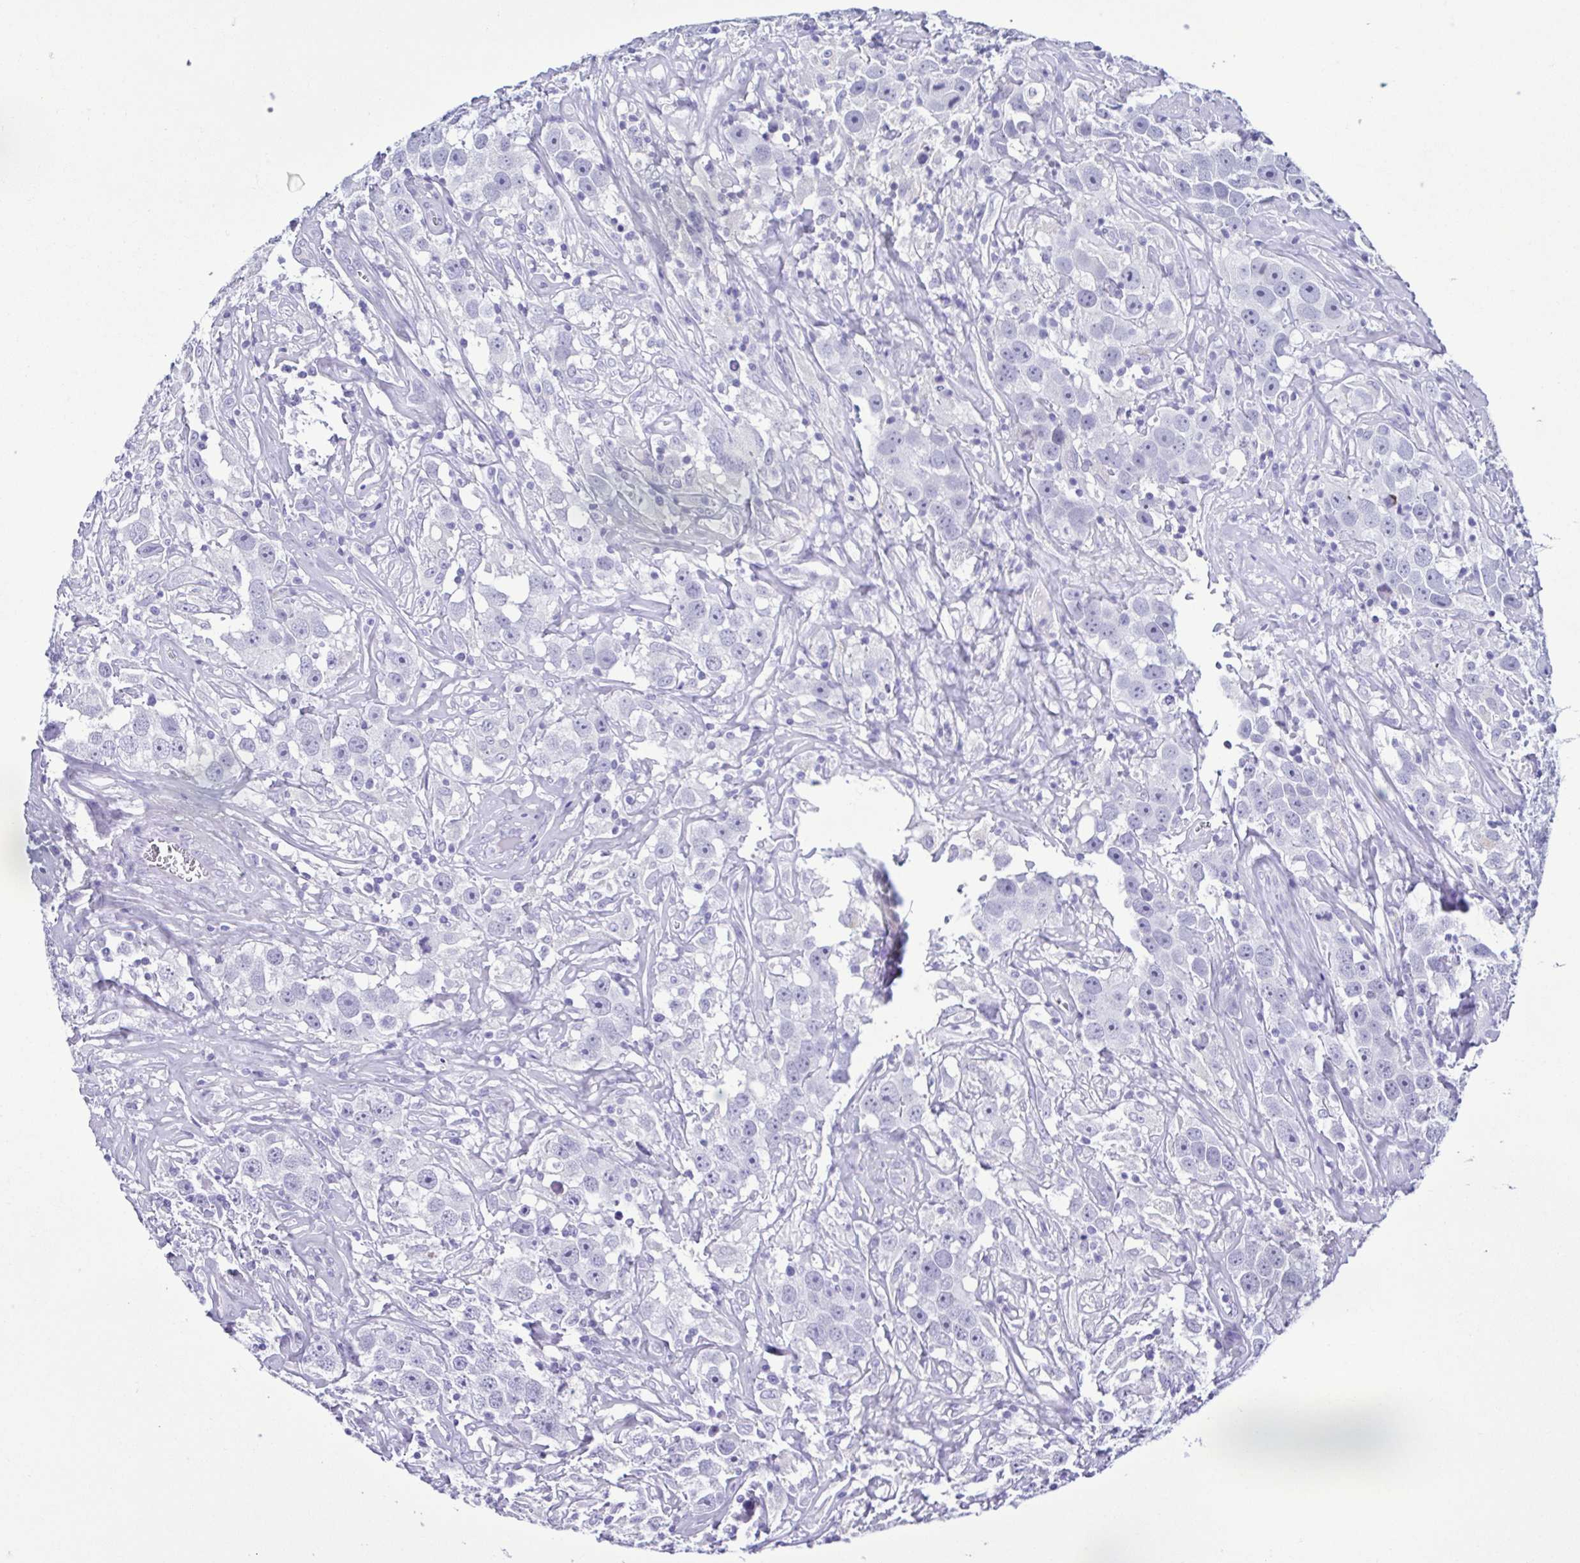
{"staining": {"intensity": "negative", "quantity": "none", "location": "none"}, "tissue": "testis cancer", "cell_type": "Tumor cells", "image_type": "cancer", "snomed": [{"axis": "morphology", "description": "Seminoma, NOS"}, {"axis": "topography", "description": "Testis"}], "caption": "This is a micrograph of immunohistochemistry staining of testis cancer, which shows no positivity in tumor cells.", "gene": "SPATA16", "patient": {"sex": "male", "age": 49}}